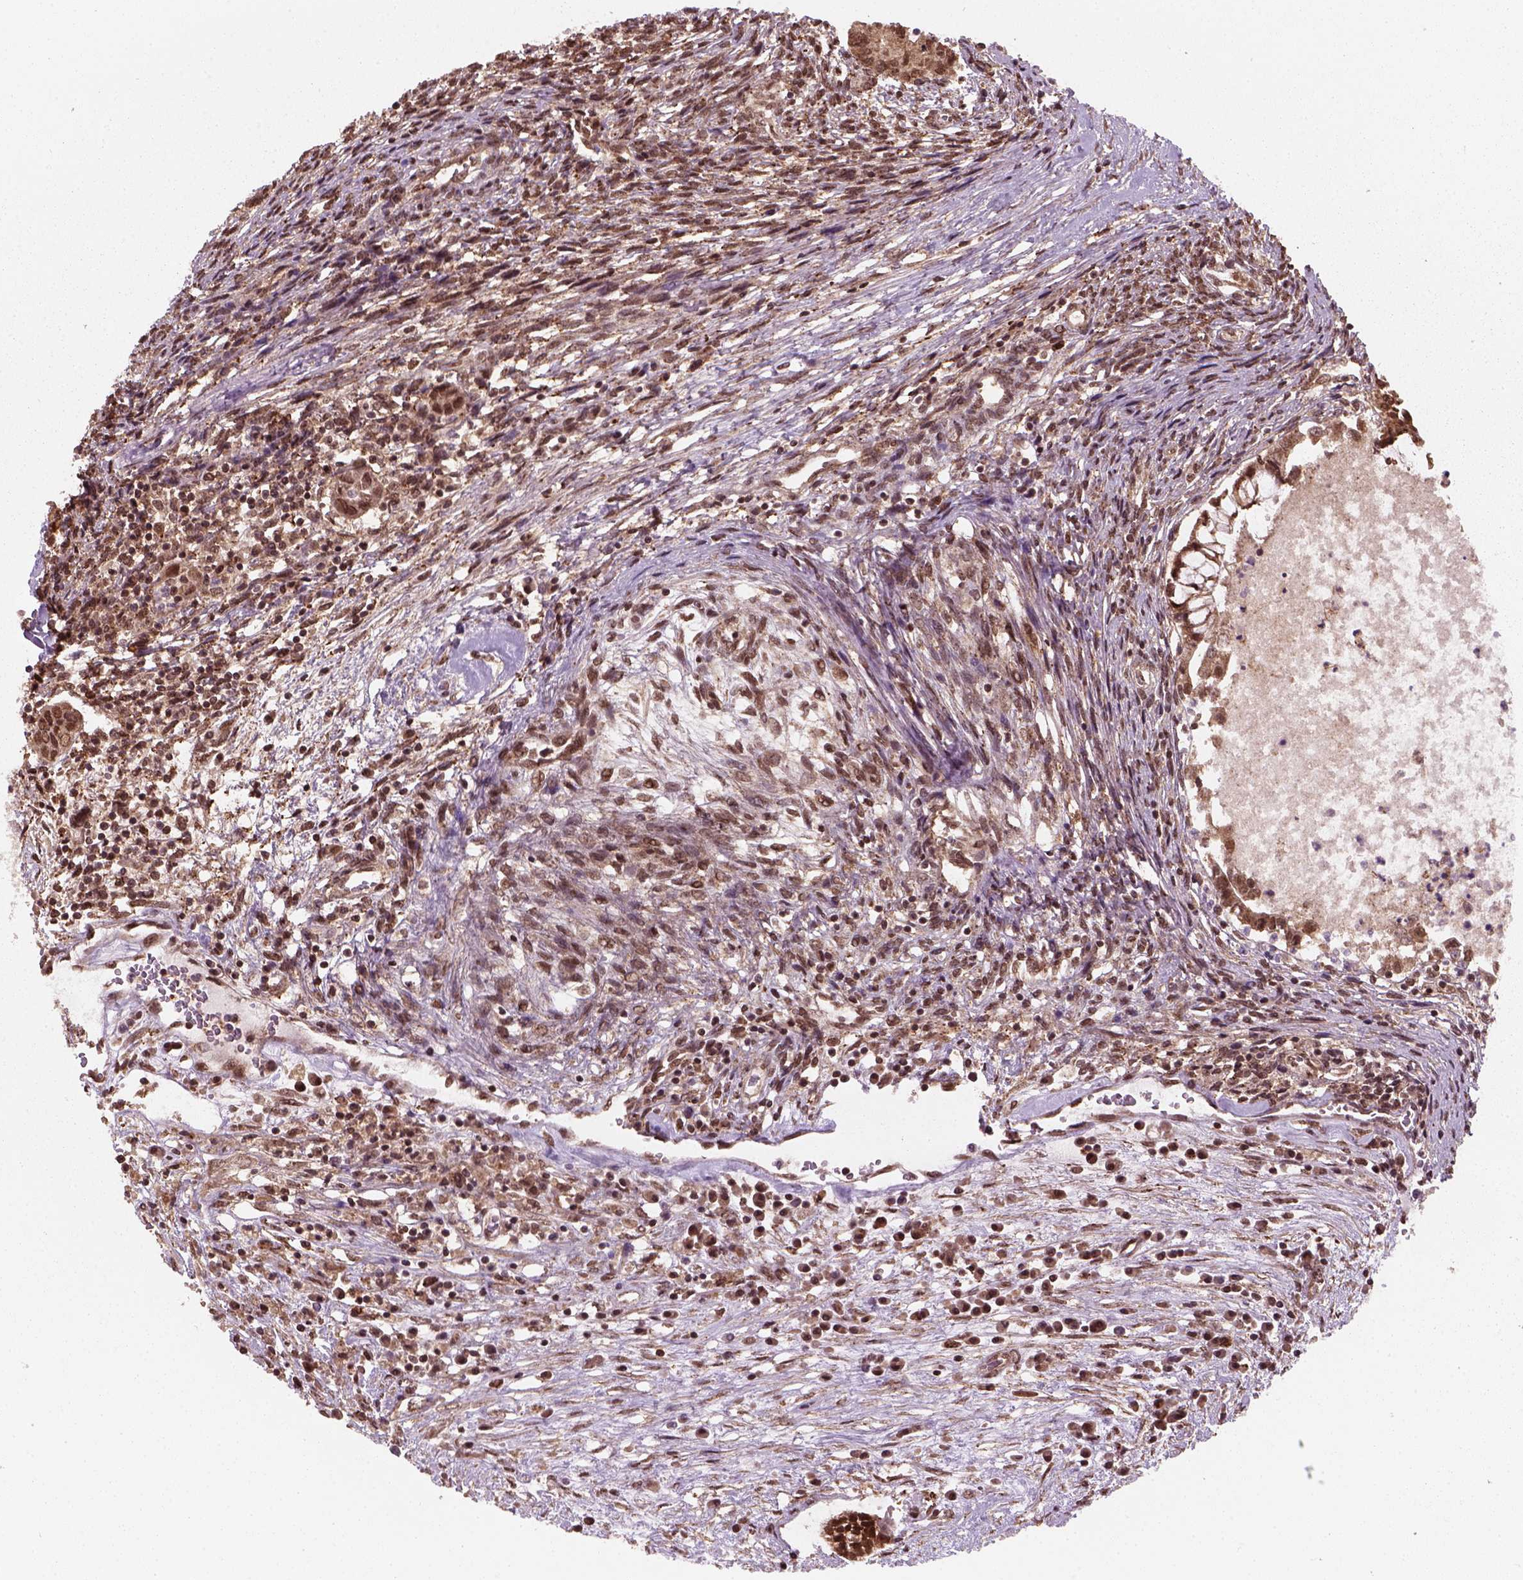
{"staining": {"intensity": "moderate", "quantity": ">75%", "location": "cytoplasmic/membranous,nuclear"}, "tissue": "testis cancer", "cell_type": "Tumor cells", "image_type": "cancer", "snomed": [{"axis": "morphology", "description": "Carcinoma, Embryonal, NOS"}, {"axis": "topography", "description": "Testis"}], "caption": "Protein expression analysis of testis embryonal carcinoma shows moderate cytoplasmic/membranous and nuclear positivity in approximately >75% of tumor cells. The staining is performed using DAB (3,3'-diaminobenzidine) brown chromogen to label protein expression. The nuclei are counter-stained blue using hematoxylin.", "gene": "NUDT9", "patient": {"sex": "male", "age": 37}}